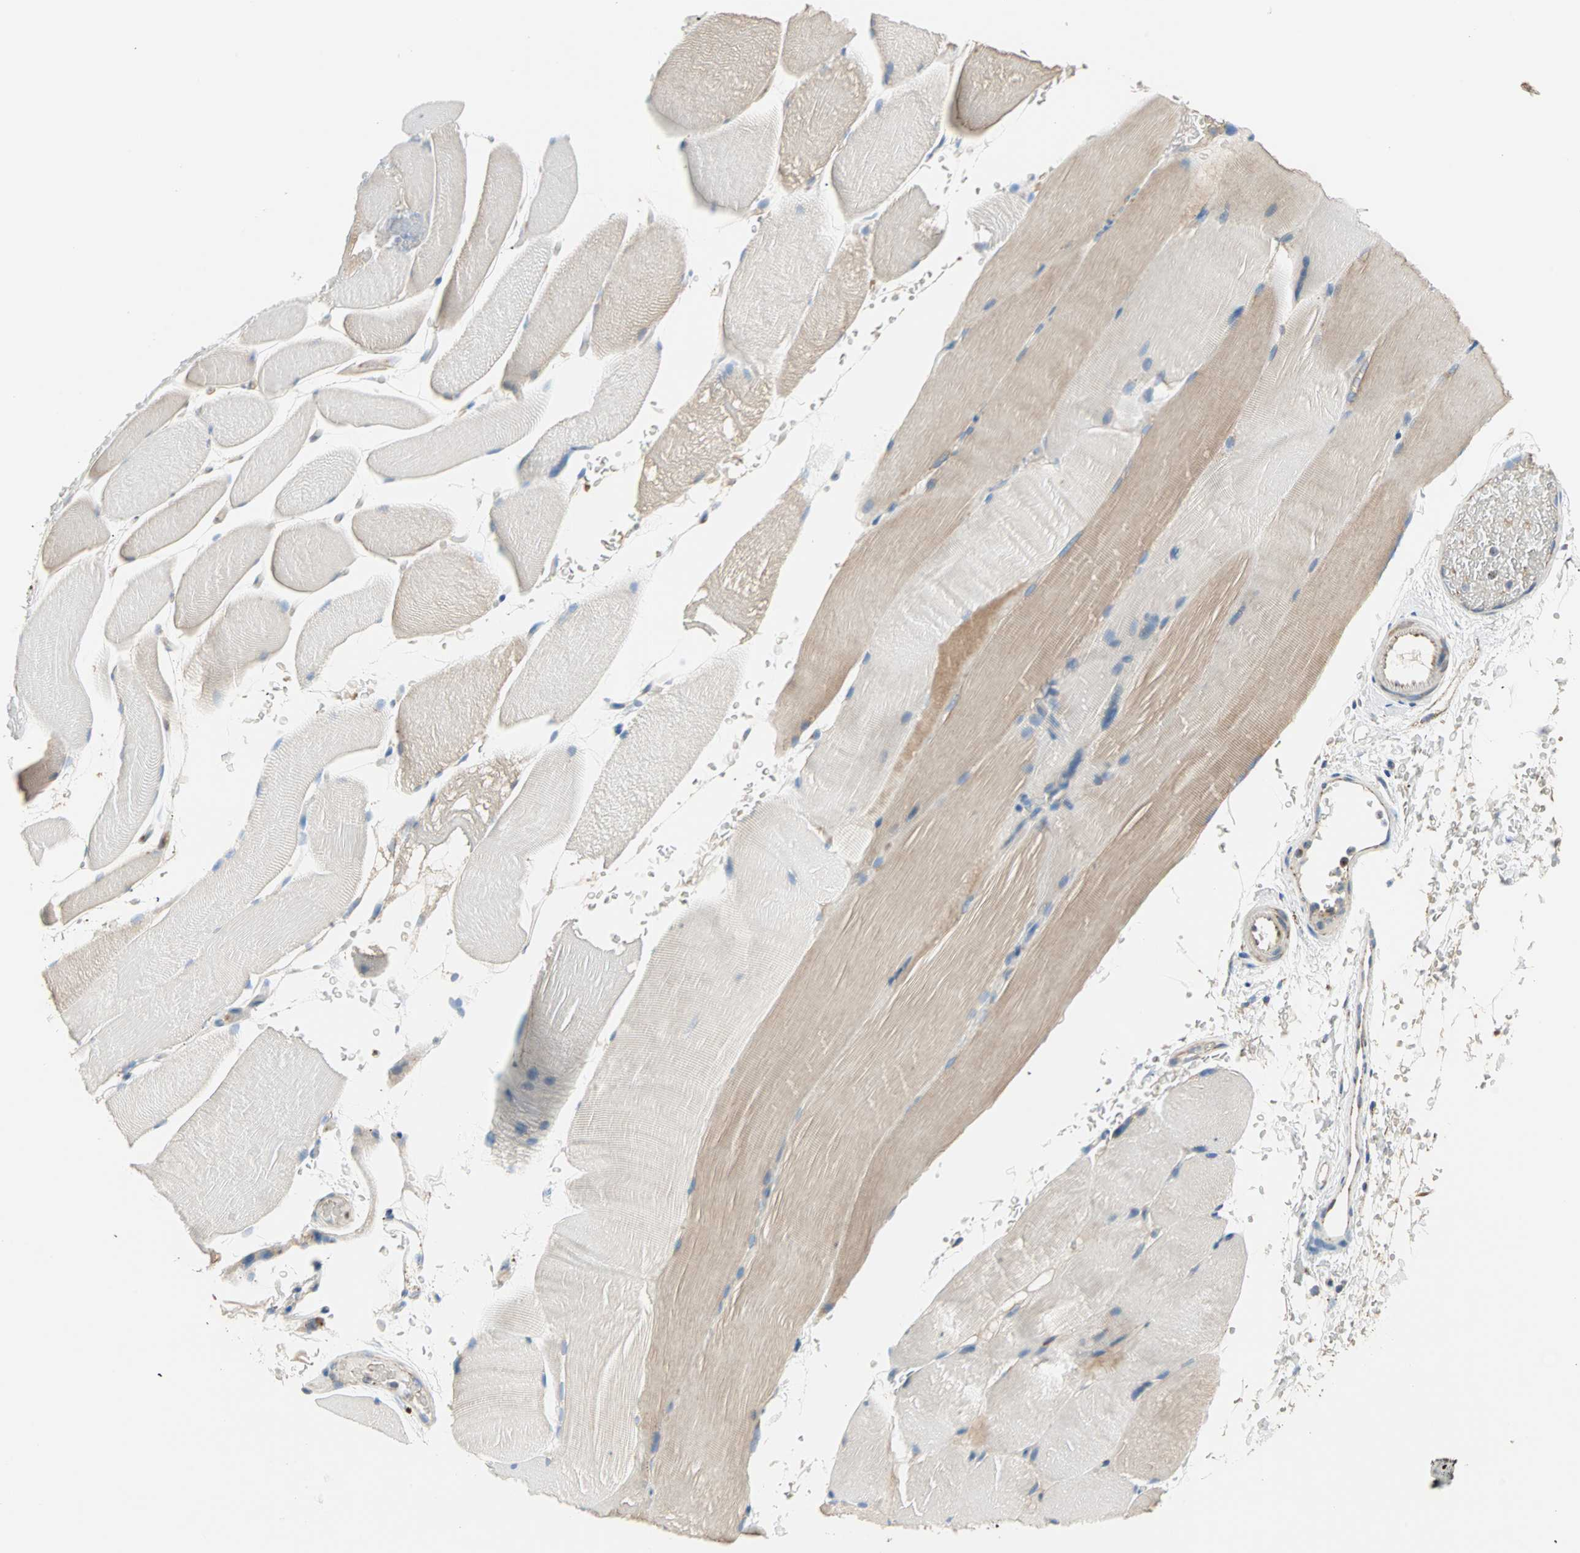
{"staining": {"intensity": "weak", "quantity": "25%-75%", "location": "cytoplasmic/membranous"}, "tissue": "skeletal muscle", "cell_type": "Myocytes", "image_type": "normal", "snomed": [{"axis": "morphology", "description": "Normal tissue, NOS"}, {"axis": "topography", "description": "Skeletal muscle"}], "caption": "Immunohistochemical staining of normal skeletal muscle demonstrates weak cytoplasmic/membranous protein expression in approximately 25%-75% of myocytes.", "gene": "TST", "patient": {"sex": "female", "age": 37}}